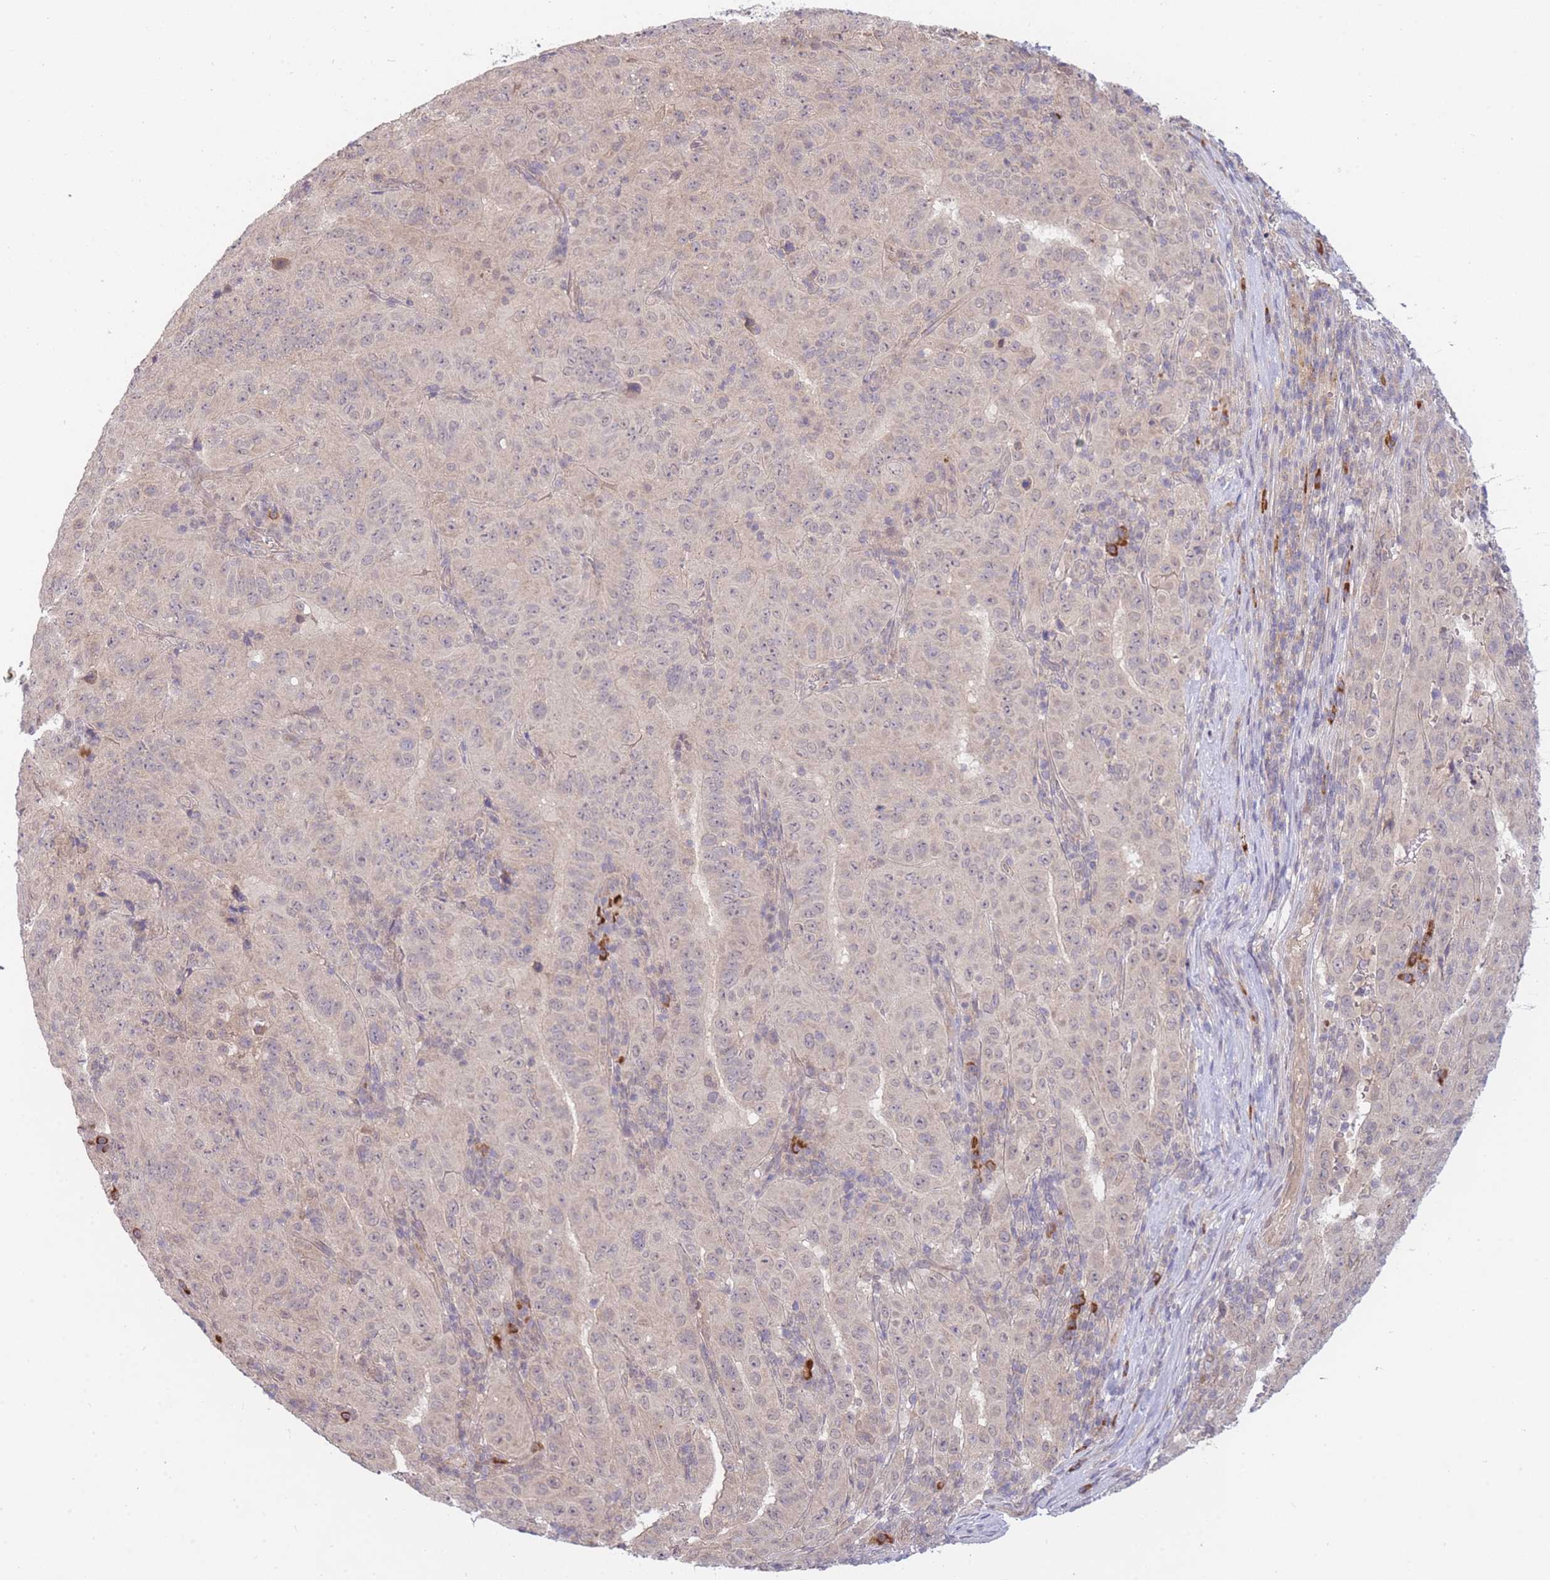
{"staining": {"intensity": "weak", "quantity": "<25%", "location": "cytoplasmic/membranous"}, "tissue": "pancreatic cancer", "cell_type": "Tumor cells", "image_type": "cancer", "snomed": [{"axis": "morphology", "description": "Adenocarcinoma, NOS"}, {"axis": "topography", "description": "Pancreas"}], "caption": "A high-resolution image shows immunohistochemistry (IHC) staining of pancreatic cancer, which shows no significant staining in tumor cells.", "gene": "SMC6", "patient": {"sex": "male", "age": 63}}